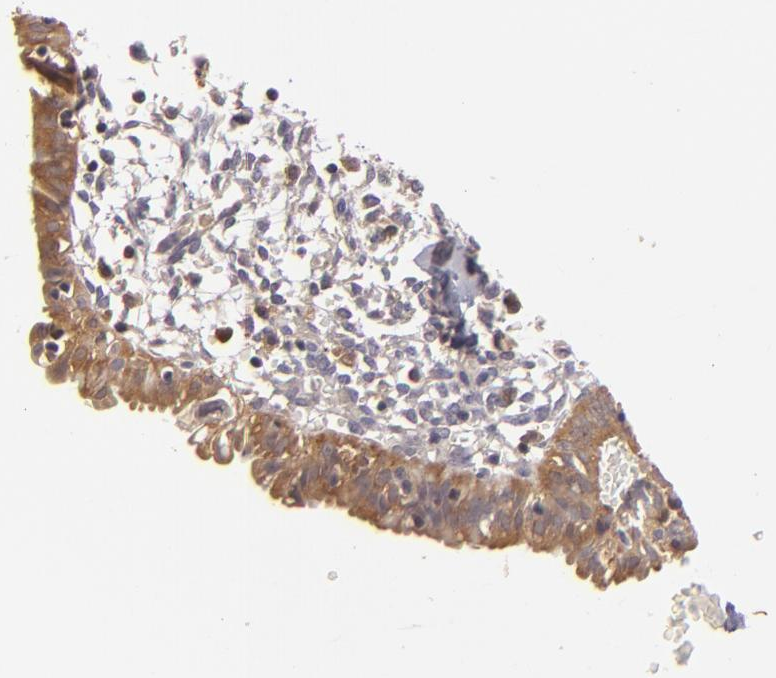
{"staining": {"intensity": "weak", "quantity": "<25%", "location": "cytoplasmic/membranous"}, "tissue": "endometrium", "cell_type": "Cells in endometrial stroma", "image_type": "normal", "snomed": [{"axis": "morphology", "description": "Normal tissue, NOS"}, {"axis": "topography", "description": "Endometrium"}], "caption": "High power microscopy histopathology image of an immunohistochemistry histopathology image of benign endometrium, revealing no significant expression in cells in endometrial stroma. (DAB immunohistochemistry (IHC), high magnification).", "gene": "PRKCD", "patient": {"sex": "female", "age": 61}}